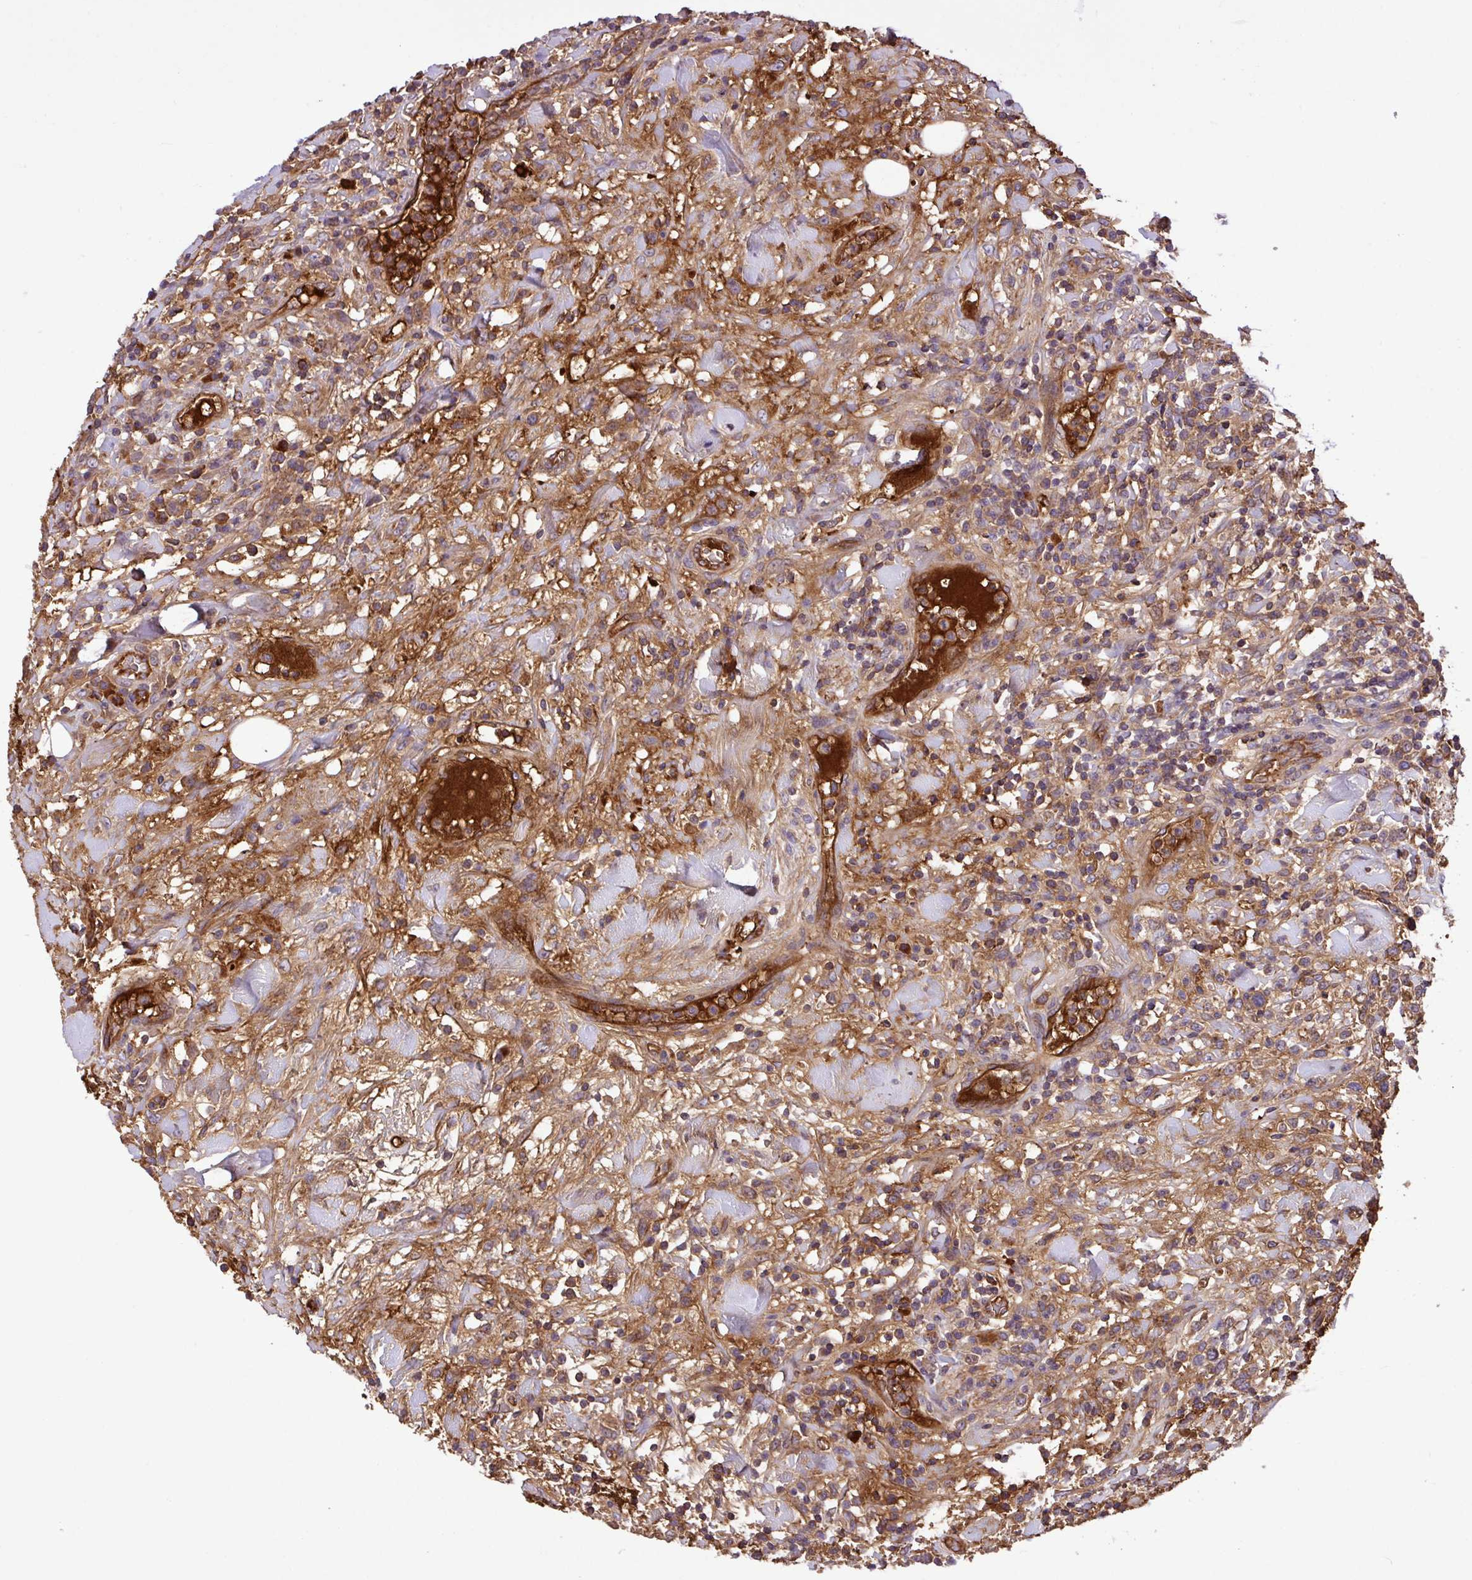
{"staining": {"intensity": "moderate", "quantity": ">75%", "location": "cytoplasmic/membranous"}, "tissue": "lymphoma", "cell_type": "Tumor cells", "image_type": "cancer", "snomed": [{"axis": "morphology", "description": "Malignant lymphoma, non-Hodgkin's type, High grade"}, {"axis": "topography", "description": "Colon"}], "caption": "Immunohistochemical staining of lymphoma shows medium levels of moderate cytoplasmic/membranous protein staining in about >75% of tumor cells.", "gene": "ZNF266", "patient": {"sex": "female", "age": 53}}